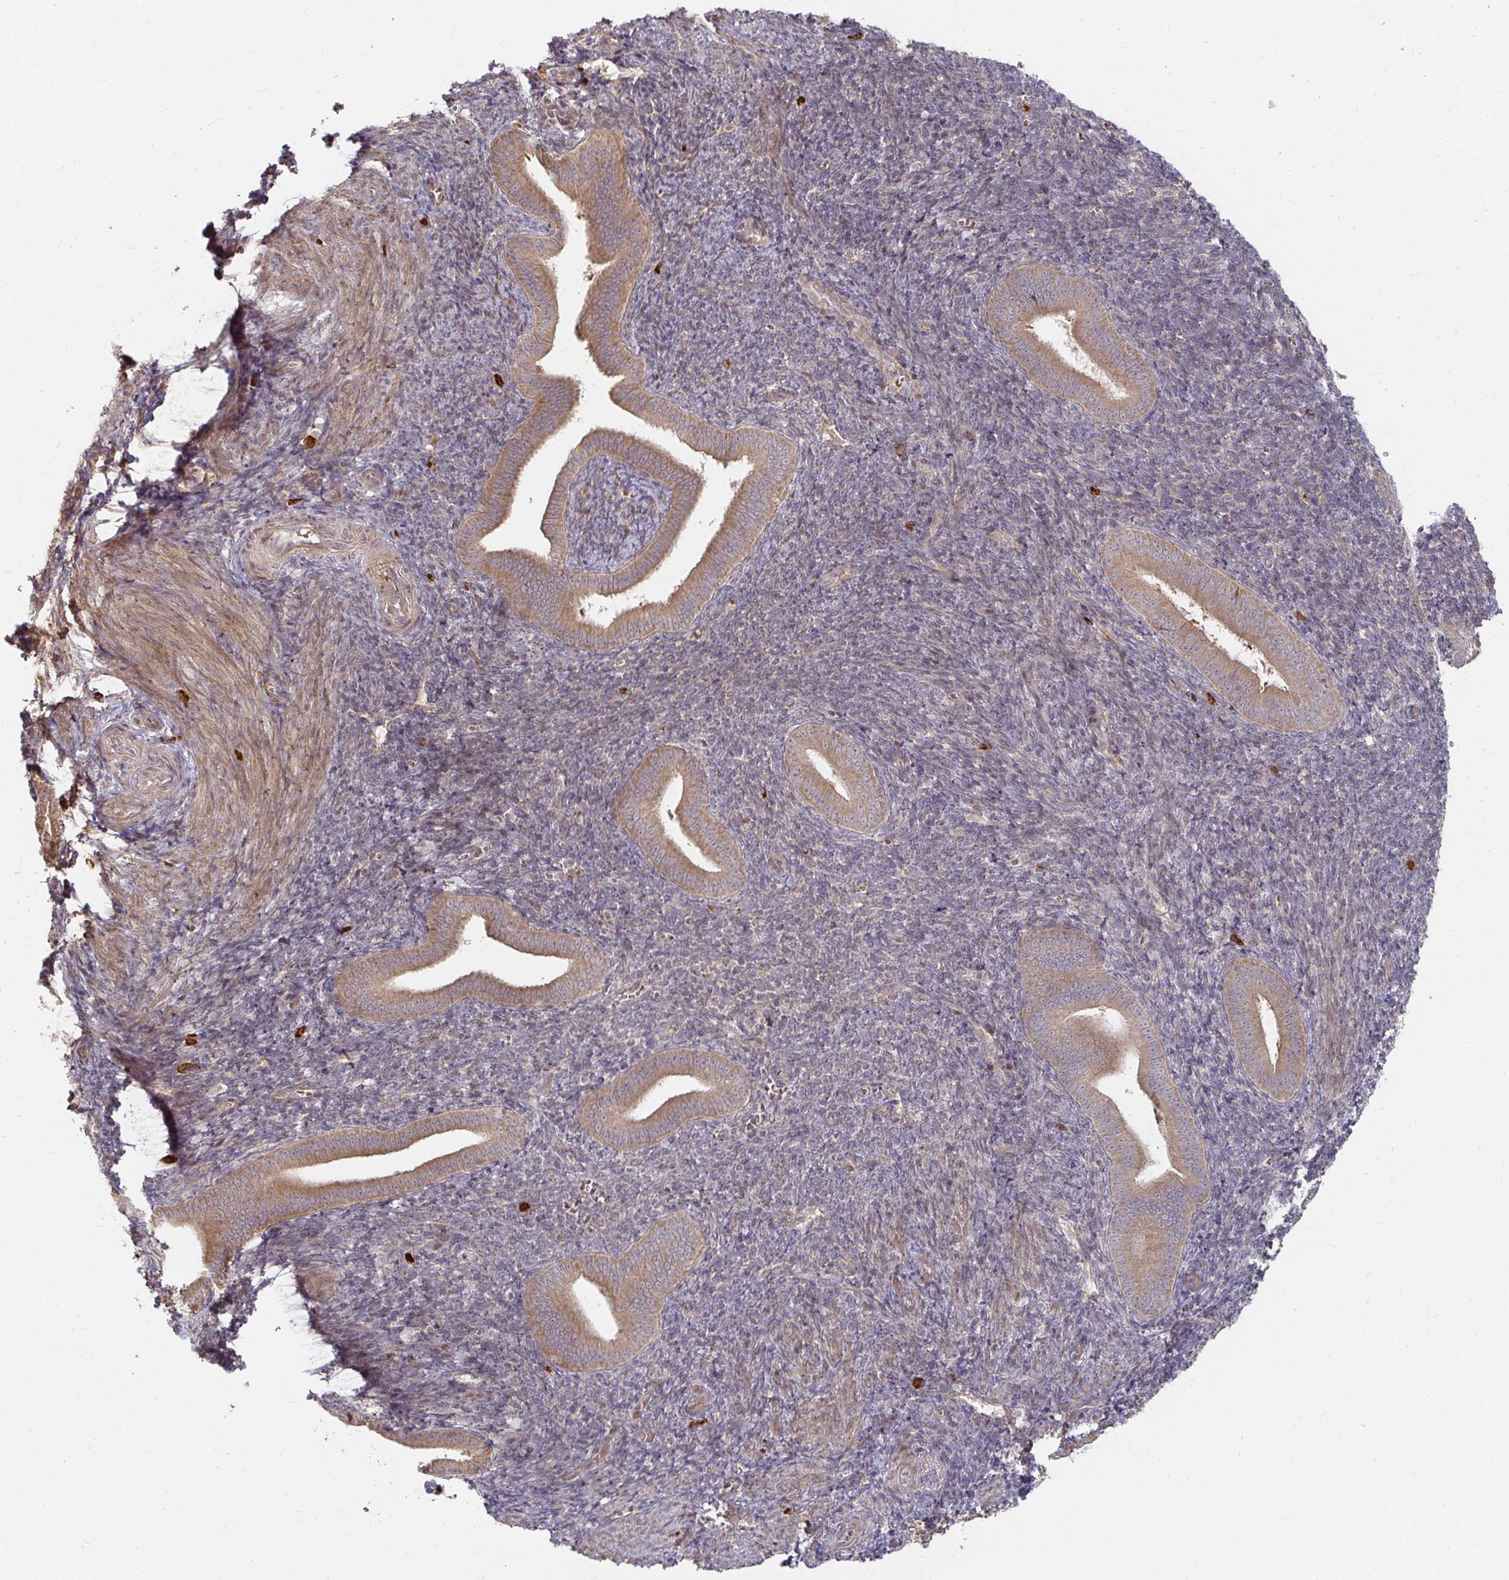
{"staining": {"intensity": "weak", "quantity": "<25%", "location": "cytoplasmic/membranous"}, "tissue": "endometrium", "cell_type": "Cells in endometrial stroma", "image_type": "normal", "snomed": [{"axis": "morphology", "description": "Normal tissue, NOS"}, {"axis": "topography", "description": "Endometrium"}], "caption": "Immunohistochemistry (IHC) micrograph of unremarkable human endometrium stained for a protein (brown), which demonstrates no positivity in cells in endometrial stroma. The staining is performed using DAB (3,3'-diaminobenzidine) brown chromogen with nuclei counter-stained in using hematoxylin.", "gene": "CAST", "patient": {"sex": "female", "age": 25}}